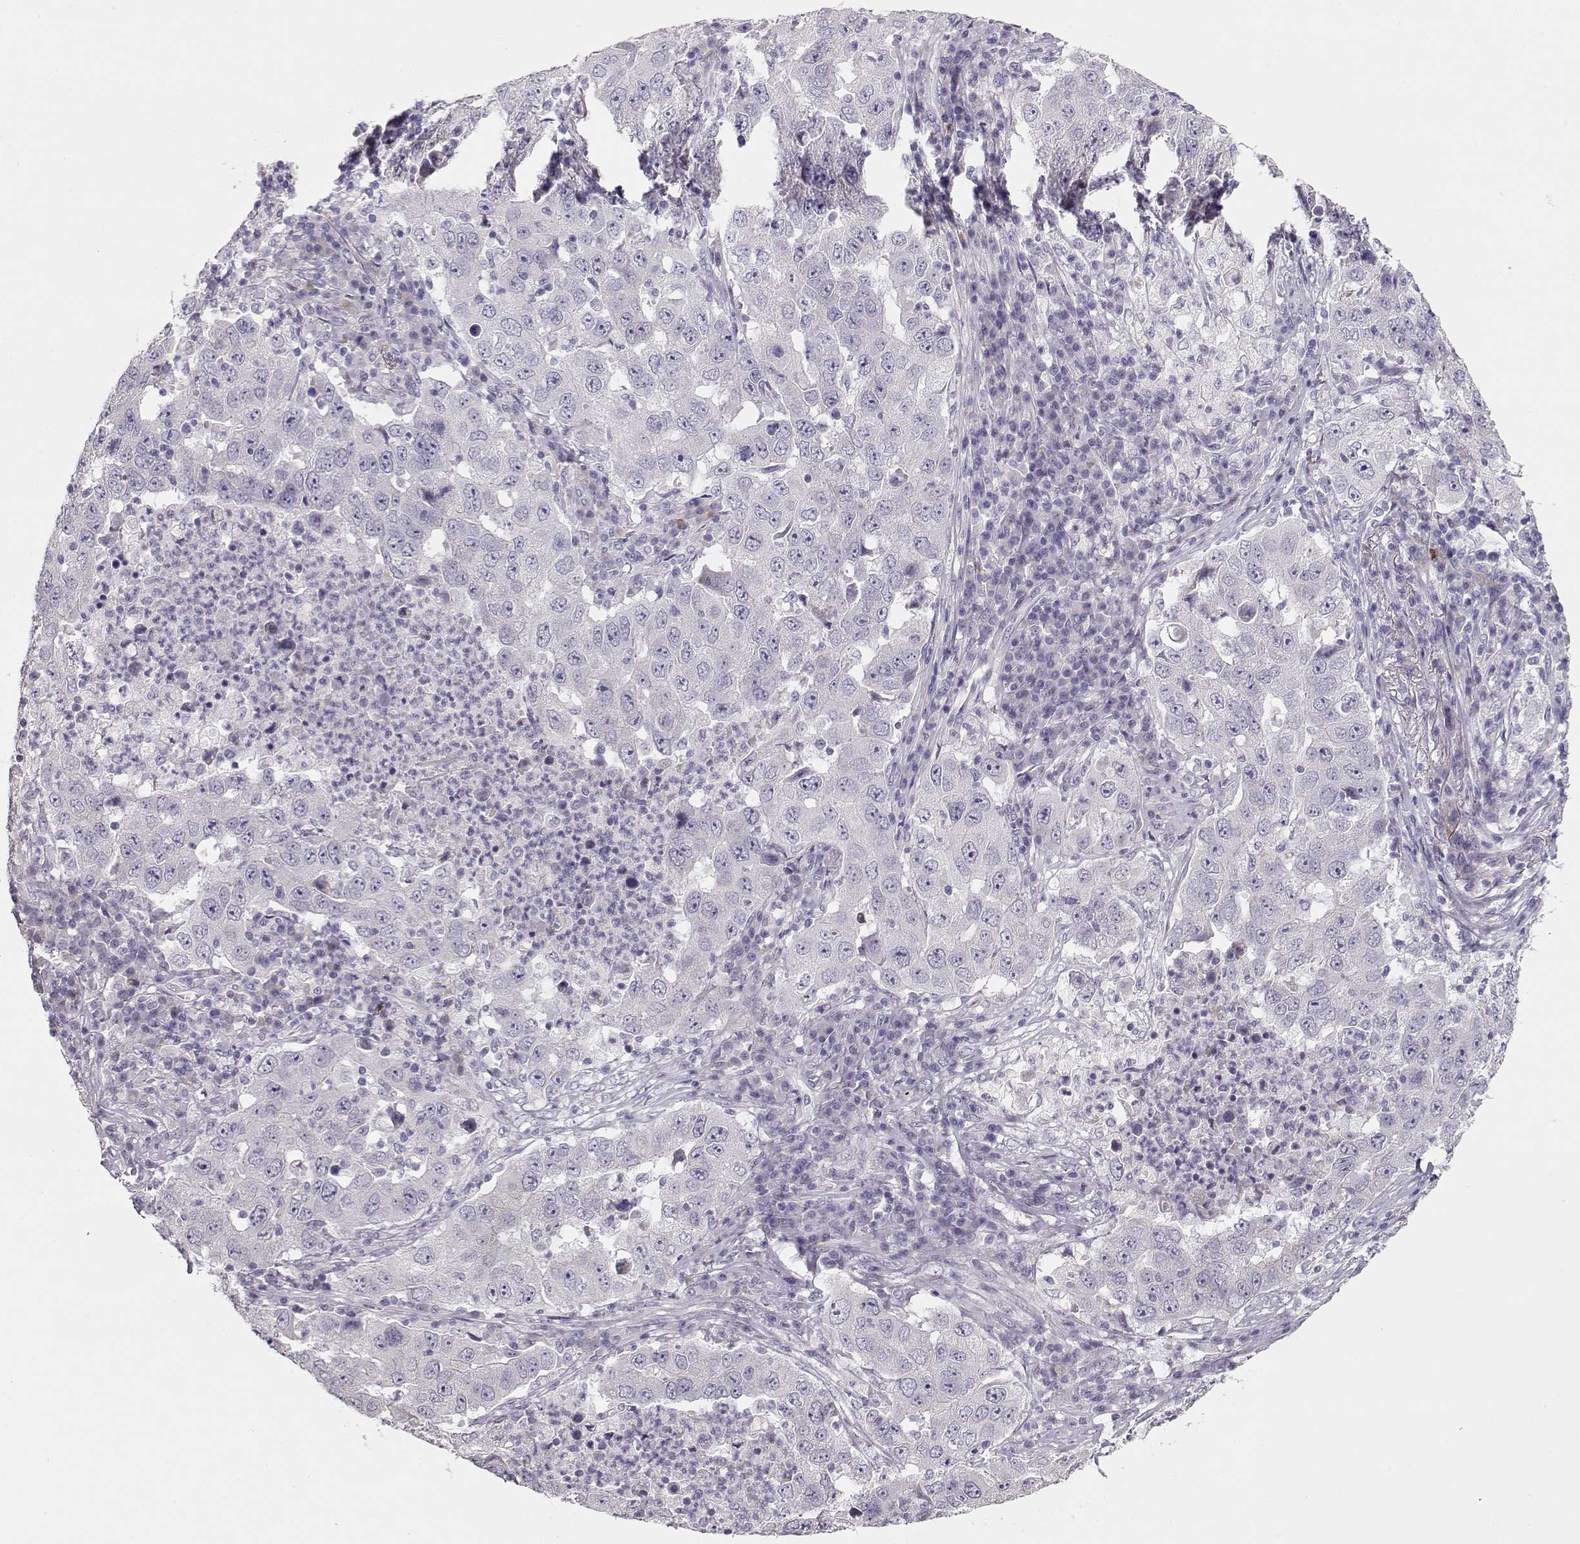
{"staining": {"intensity": "negative", "quantity": "none", "location": "none"}, "tissue": "lung cancer", "cell_type": "Tumor cells", "image_type": "cancer", "snomed": [{"axis": "morphology", "description": "Adenocarcinoma, NOS"}, {"axis": "topography", "description": "Lung"}], "caption": "There is no significant expression in tumor cells of lung cancer (adenocarcinoma).", "gene": "GLIPR1L2", "patient": {"sex": "male", "age": 73}}